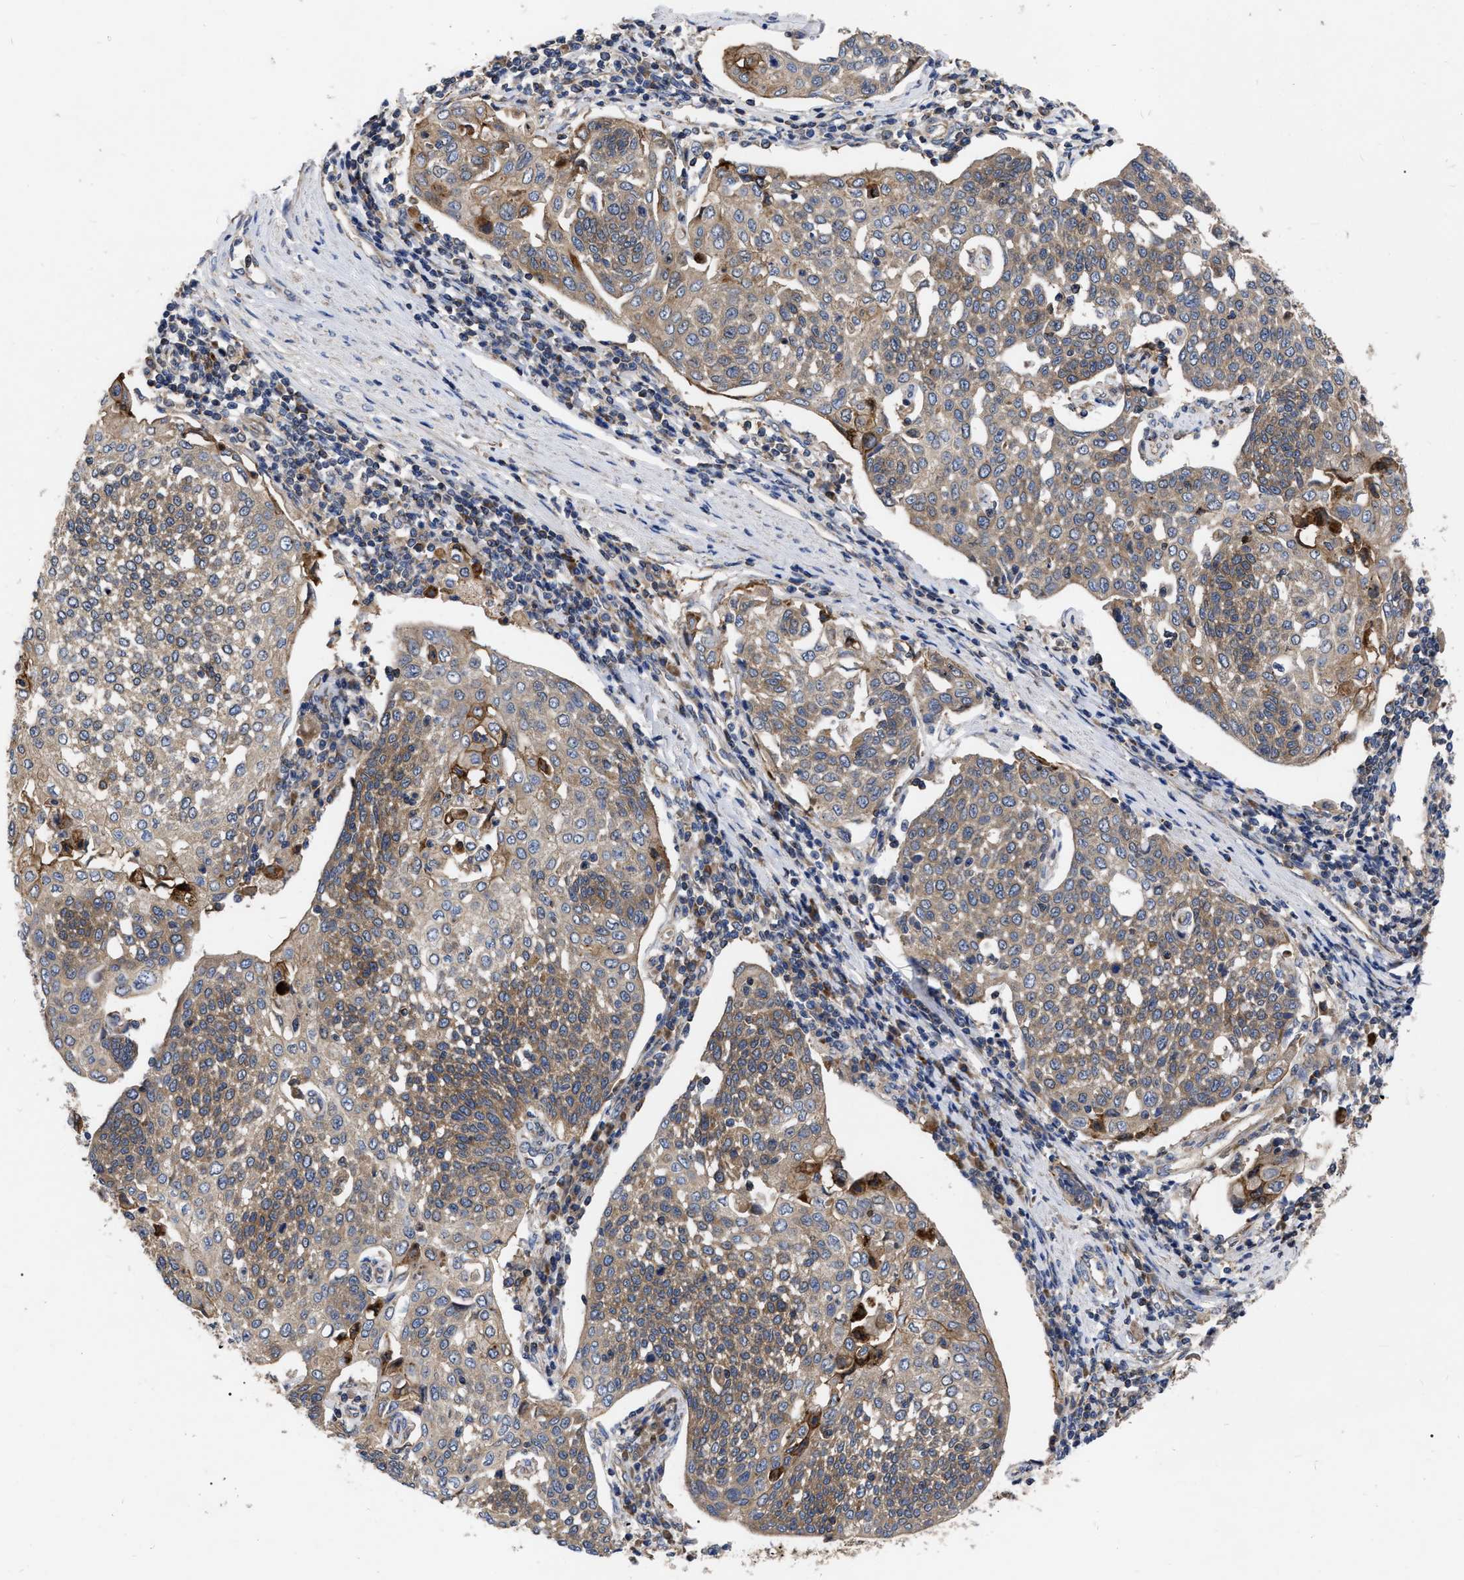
{"staining": {"intensity": "moderate", "quantity": ">75%", "location": "cytoplasmic/membranous"}, "tissue": "cervical cancer", "cell_type": "Tumor cells", "image_type": "cancer", "snomed": [{"axis": "morphology", "description": "Squamous cell carcinoma, NOS"}, {"axis": "topography", "description": "Cervix"}], "caption": "Protein expression analysis of cervical squamous cell carcinoma demonstrates moderate cytoplasmic/membranous expression in about >75% of tumor cells.", "gene": "CDKN2C", "patient": {"sex": "female", "age": 34}}